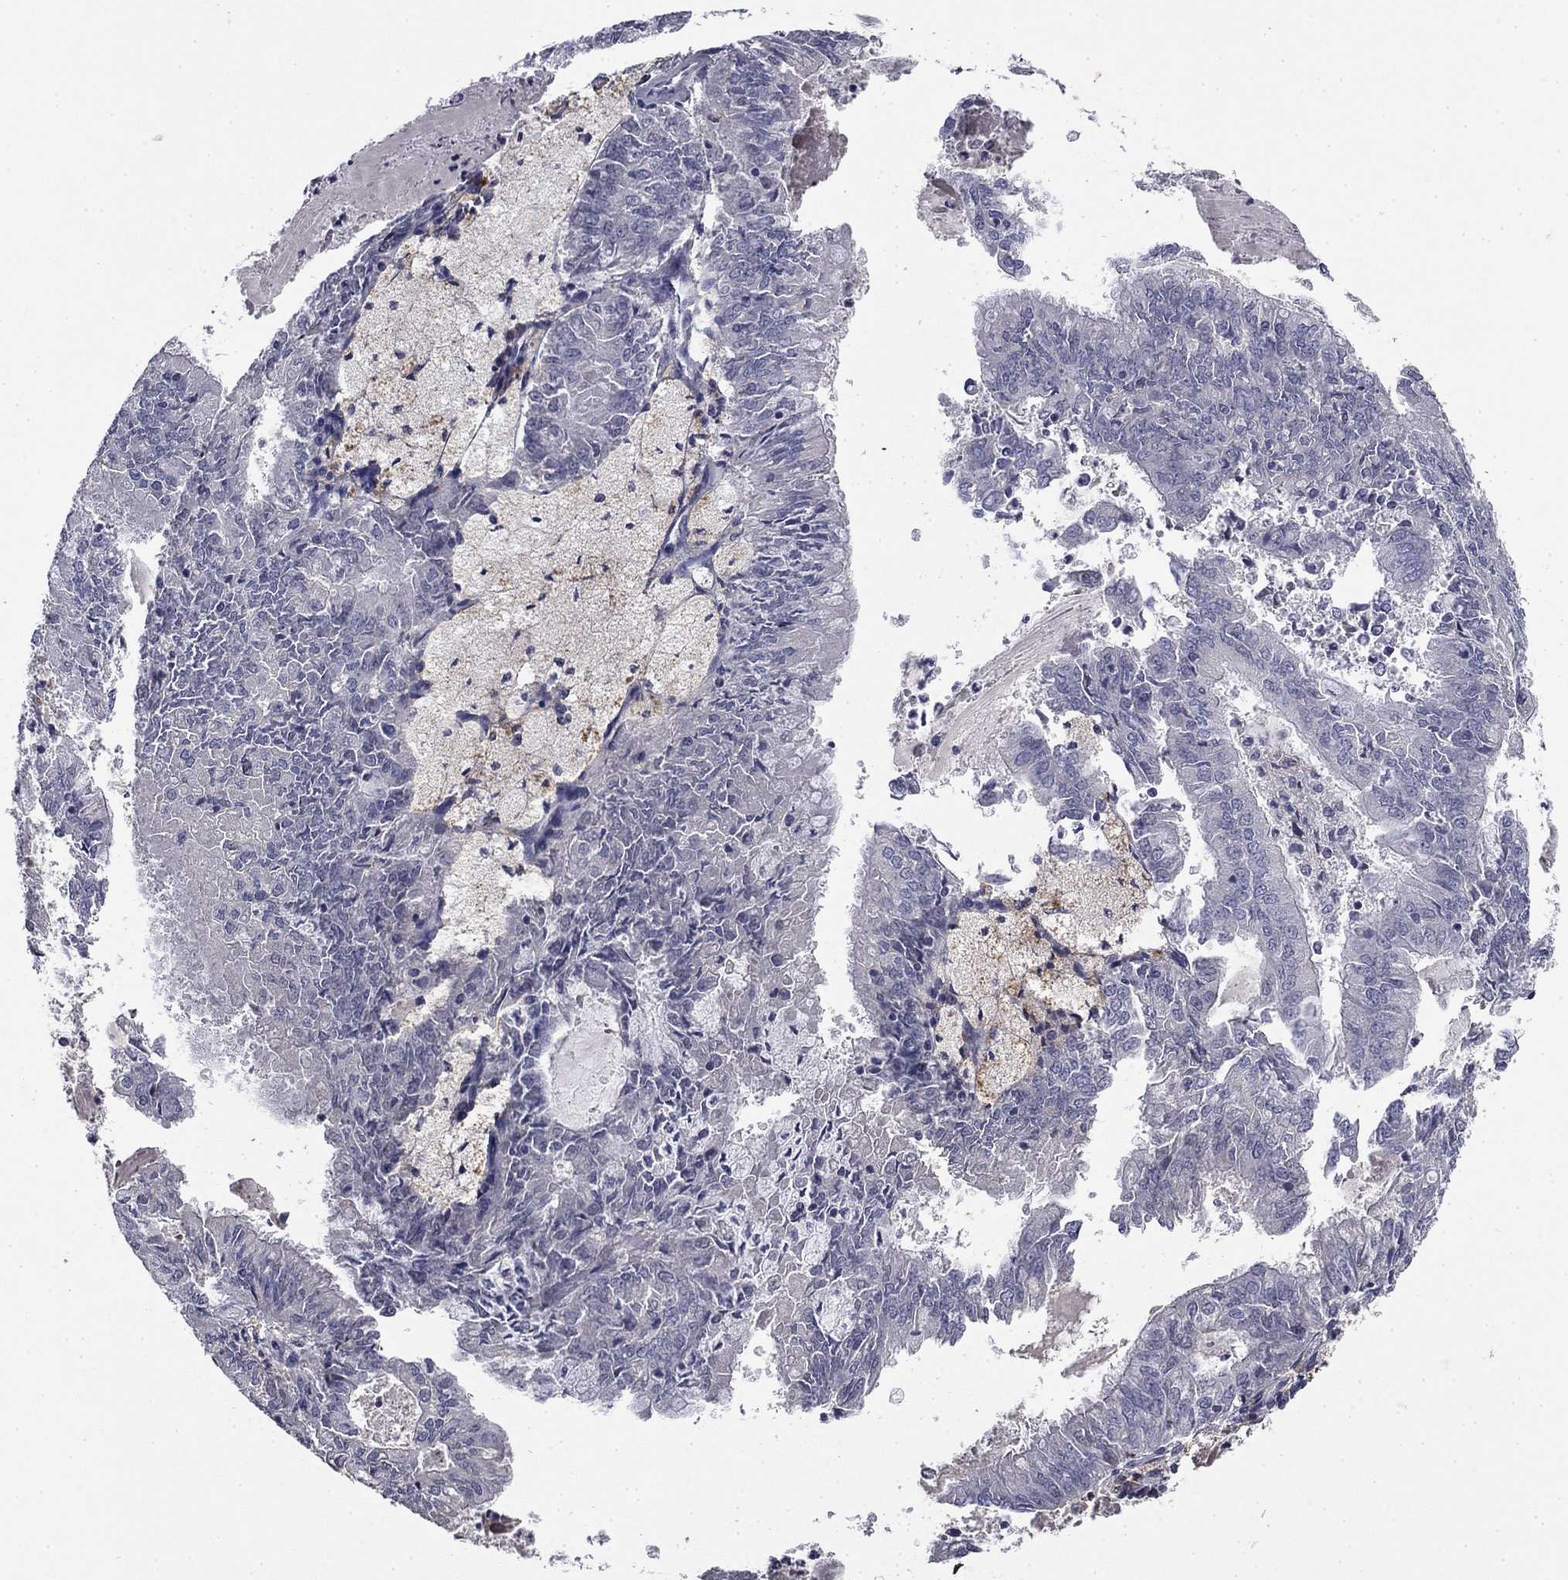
{"staining": {"intensity": "negative", "quantity": "none", "location": "none"}, "tissue": "endometrial cancer", "cell_type": "Tumor cells", "image_type": "cancer", "snomed": [{"axis": "morphology", "description": "Adenocarcinoma, NOS"}, {"axis": "topography", "description": "Endometrium"}], "caption": "This is an immunohistochemistry micrograph of human endometrial cancer (adenocarcinoma). There is no staining in tumor cells.", "gene": "COL2A1", "patient": {"sex": "female", "age": 57}}